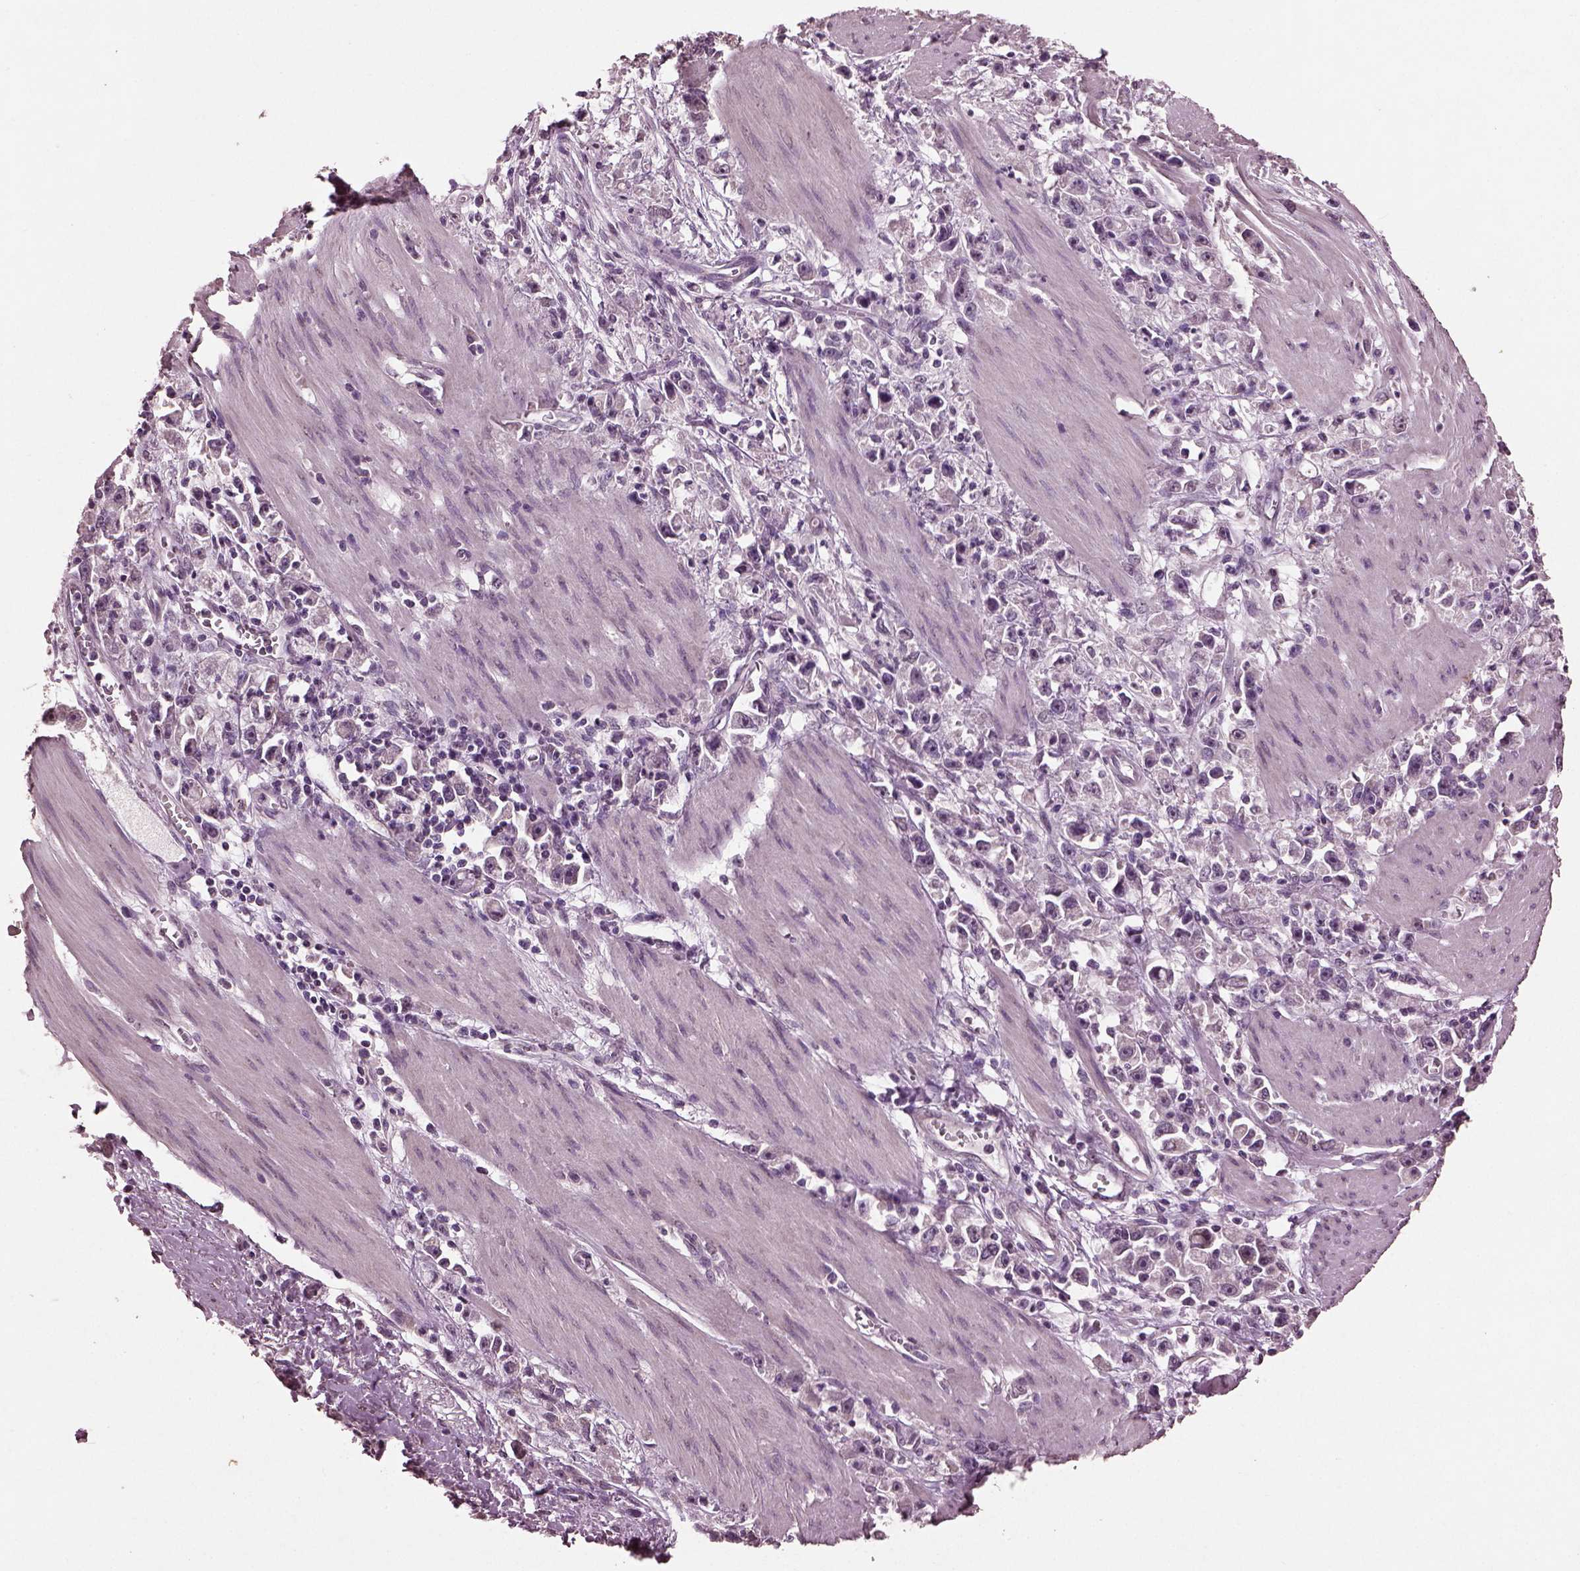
{"staining": {"intensity": "negative", "quantity": "none", "location": "none"}, "tissue": "stomach cancer", "cell_type": "Tumor cells", "image_type": "cancer", "snomed": [{"axis": "morphology", "description": "Adenocarcinoma, NOS"}, {"axis": "topography", "description": "Stomach"}], "caption": "This is an immunohistochemistry histopathology image of stomach adenocarcinoma. There is no positivity in tumor cells.", "gene": "IL18RAP", "patient": {"sex": "female", "age": 59}}